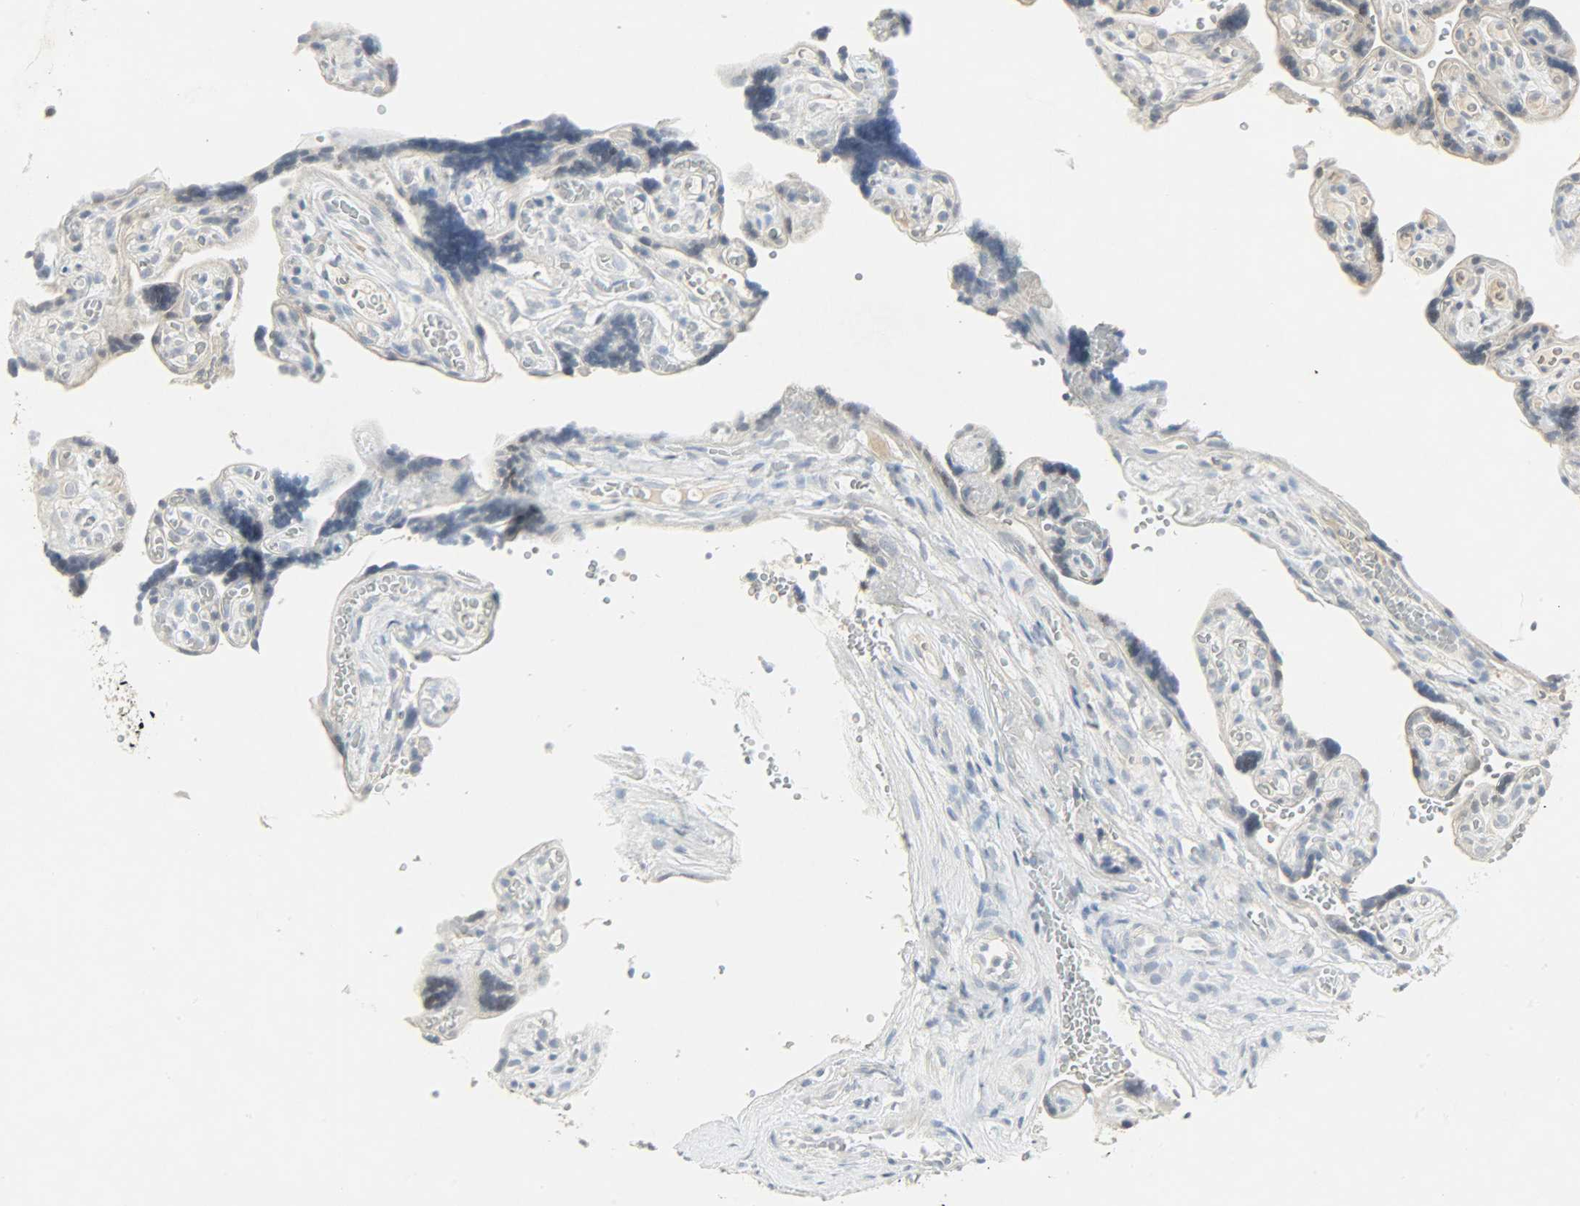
{"staining": {"intensity": "negative", "quantity": "none", "location": "none"}, "tissue": "placenta", "cell_type": "Decidual cells", "image_type": "normal", "snomed": [{"axis": "morphology", "description": "Normal tissue, NOS"}, {"axis": "topography", "description": "Placenta"}], "caption": "This is a histopathology image of immunohistochemistry (IHC) staining of normal placenta, which shows no positivity in decidual cells.", "gene": "CAMK4", "patient": {"sex": "female", "age": 30}}